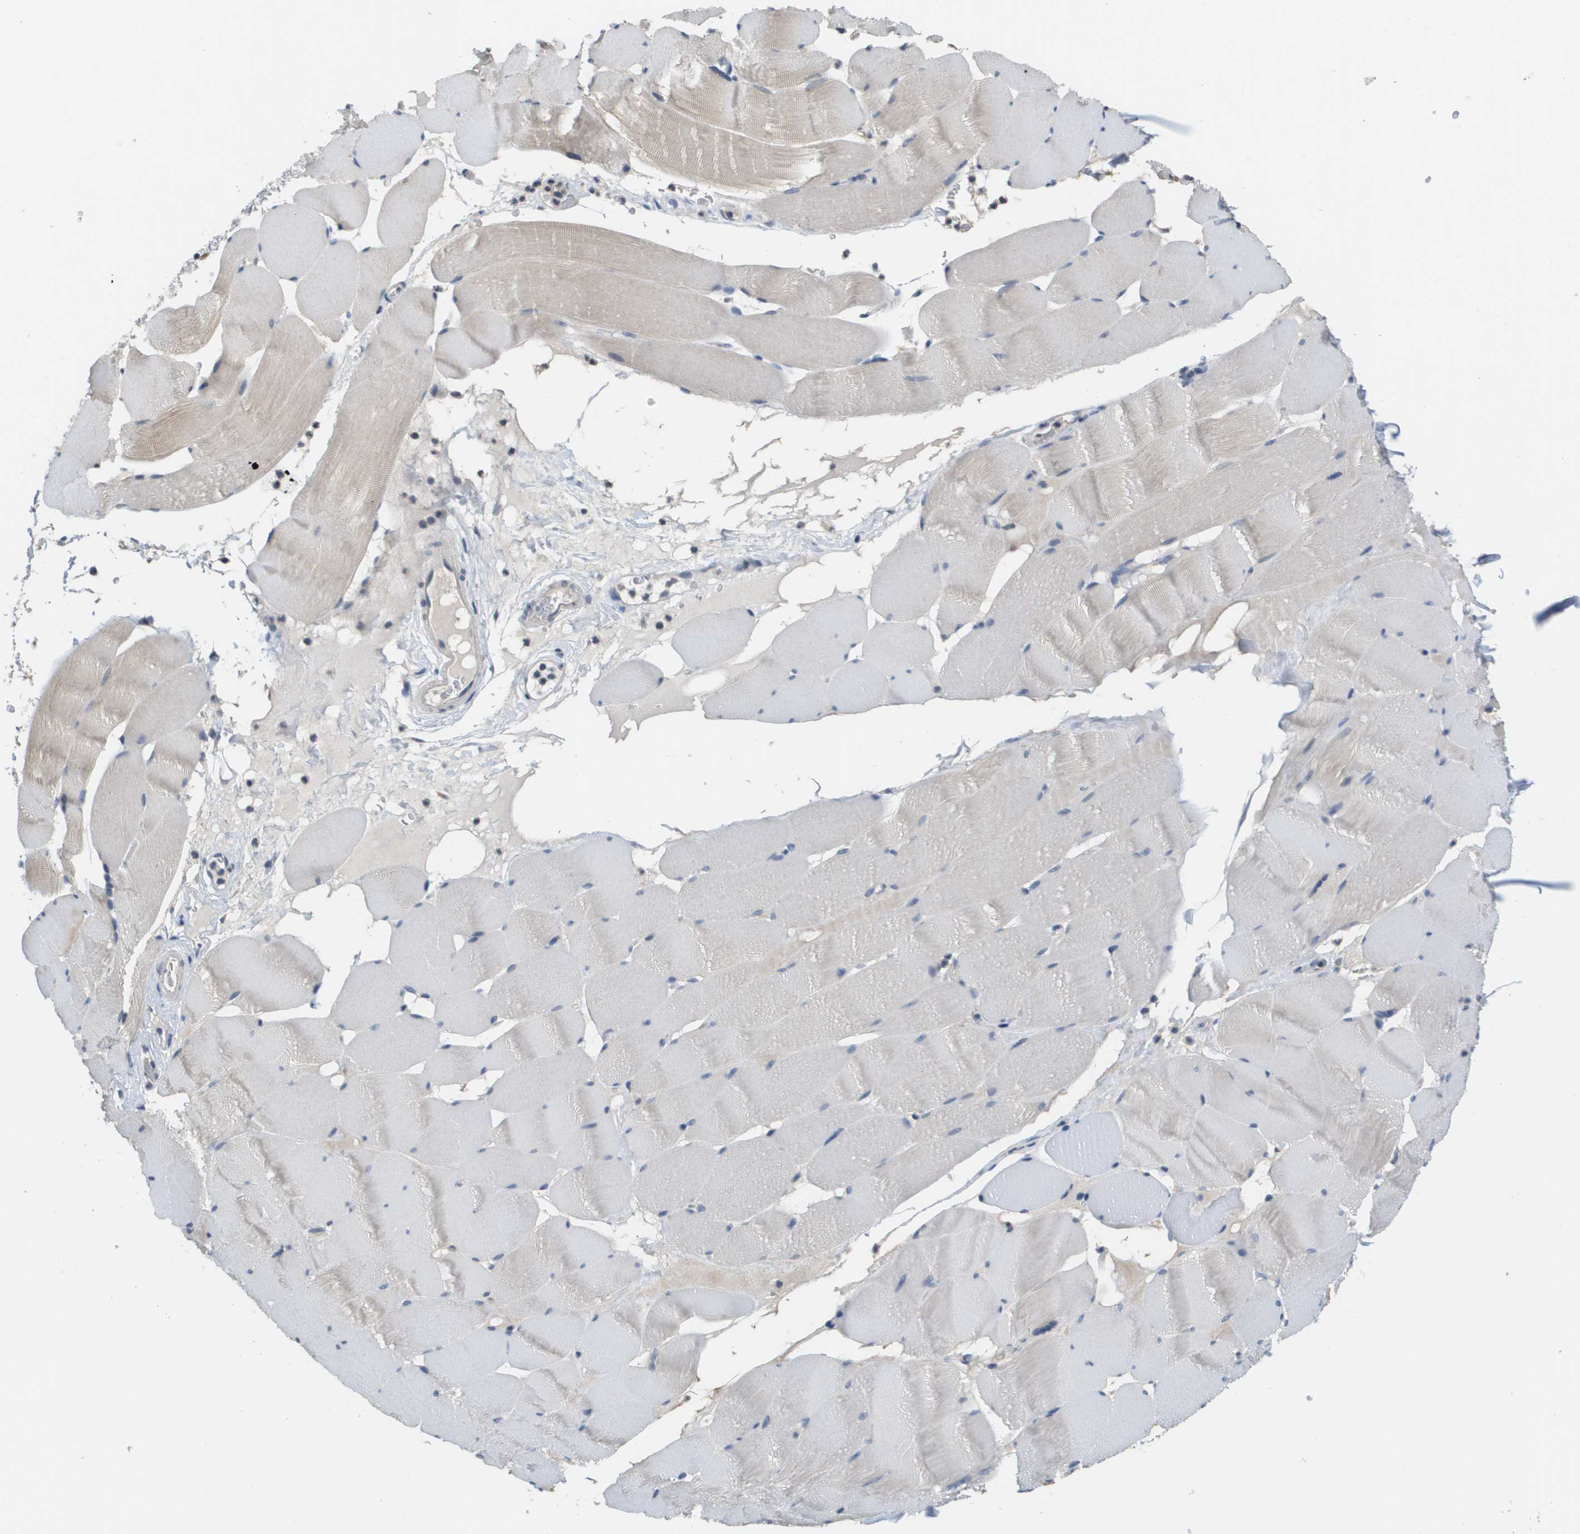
{"staining": {"intensity": "weak", "quantity": "<25%", "location": "cytoplasmic/membranous"}, "tissue": "skeletal muscle", "cell_type": "Myocytes", "image_type": "normal", "snomed": [{"axis": "morphology", "description": "Normal tissue, NOS"}, {"axis": "topography", "description": "Skeletal muscle"}], "caption": "Immunohistochemical staining of normal skeletal muscle demonstrates no significant expression in myocytes.", "gene": "CAPN11", "patient": {"sex": "male", "age": 62}}